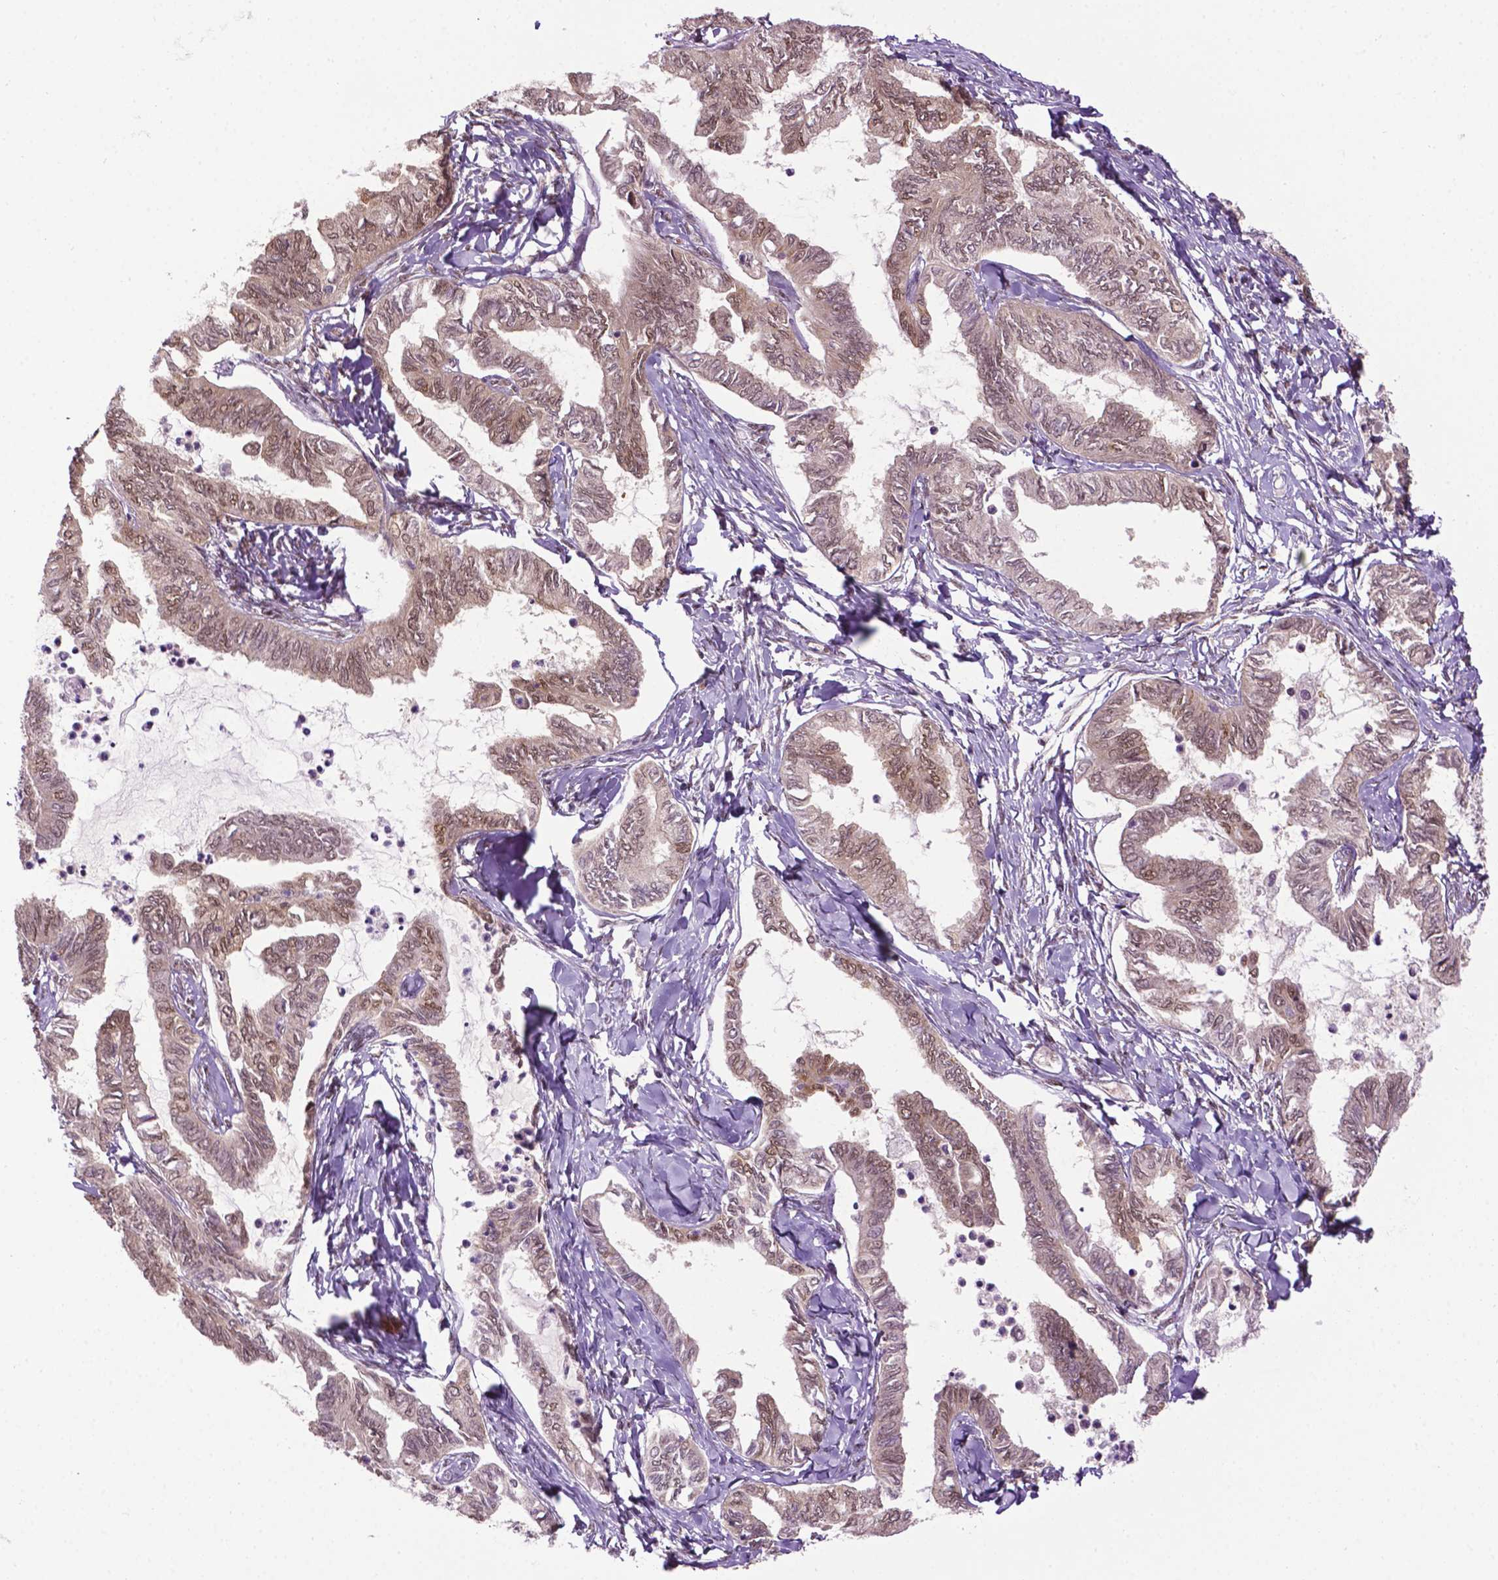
{"staining": {"intensity": "moderate", "quantity": ">75%", "location": "nuclear"}, "tissue": "ovarian cancer", "cell_type": "Tumor cells", "image_type": "cancer", "snomed": [{"axis": "morphology", "description": "Carcinoma, endometroid"}, {"axis": "topography", "description": "Ovary"}], "caption": "Immunohistochemical staining of ovarian cancer demonstrates medium levels of moderate nuclear protein staining in approximately >75% of tumor cells.", "gene": "UBQLN4", "patient": {"sex": "female", "age": 70}}